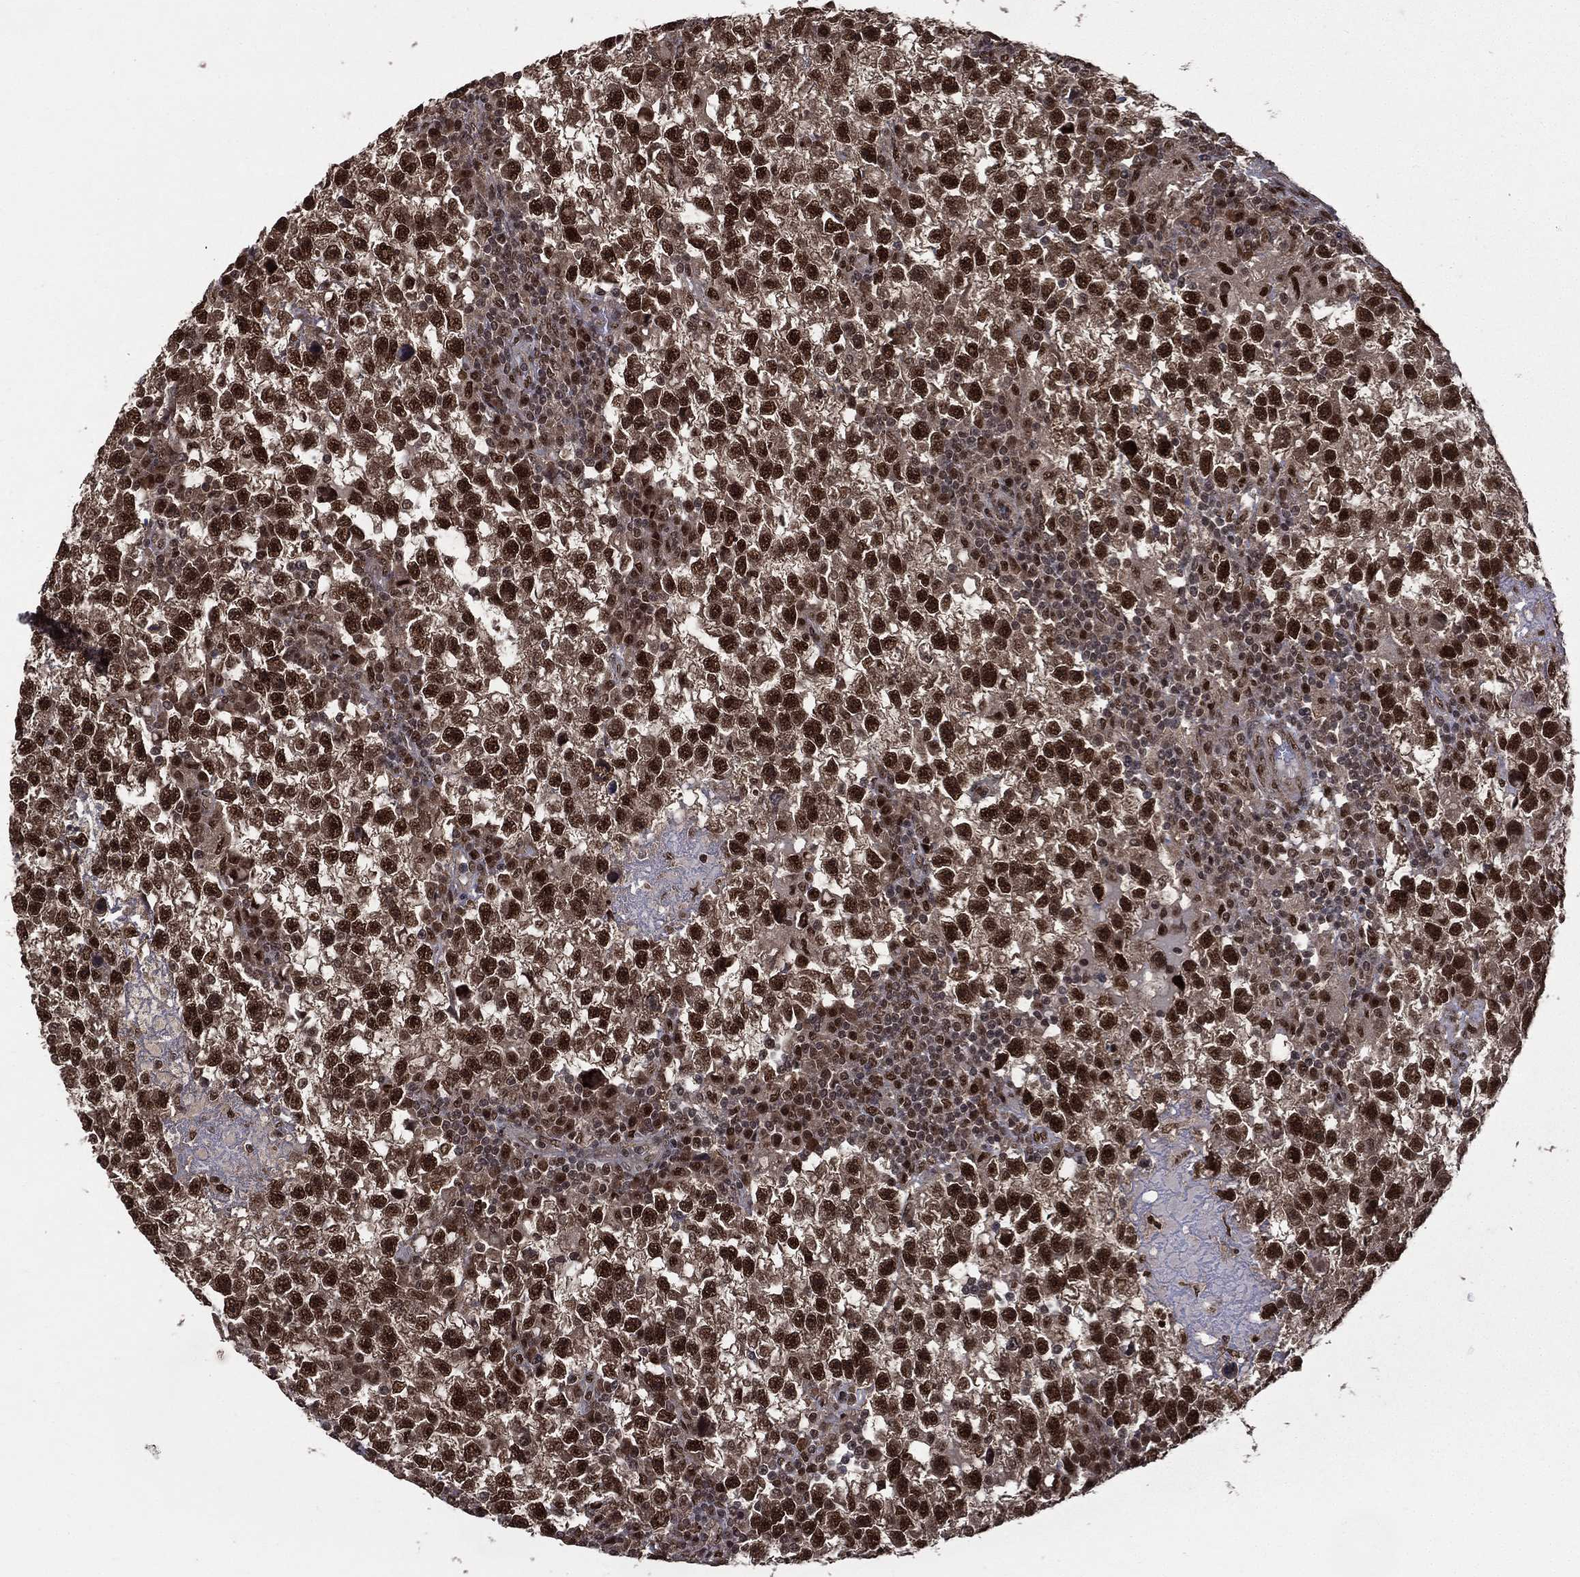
{"staining": {"intensity": "strong", "quantity": "25%-75%", "location": "nuclear"}, "tissue": "testis cancer", "cell_type": "Tumor cells", "image_type": "cancer", "snomed": [{"axis": "morphology", "description": "Seminoma, NOS"}, {"axis": "topography", "description": "Testis"}], "caption": "Immunohistochemical staining of testis cancer (seminoma) shows strong nuclear protein expression in about 25%-75% of tumor cells. (DAB (3,3'-diaminobenzidine) IHC, brown staining for protein, blue staining for nuclei).", "gene": "JMJD6", "patient": {"sex": "male", "age": 47}}